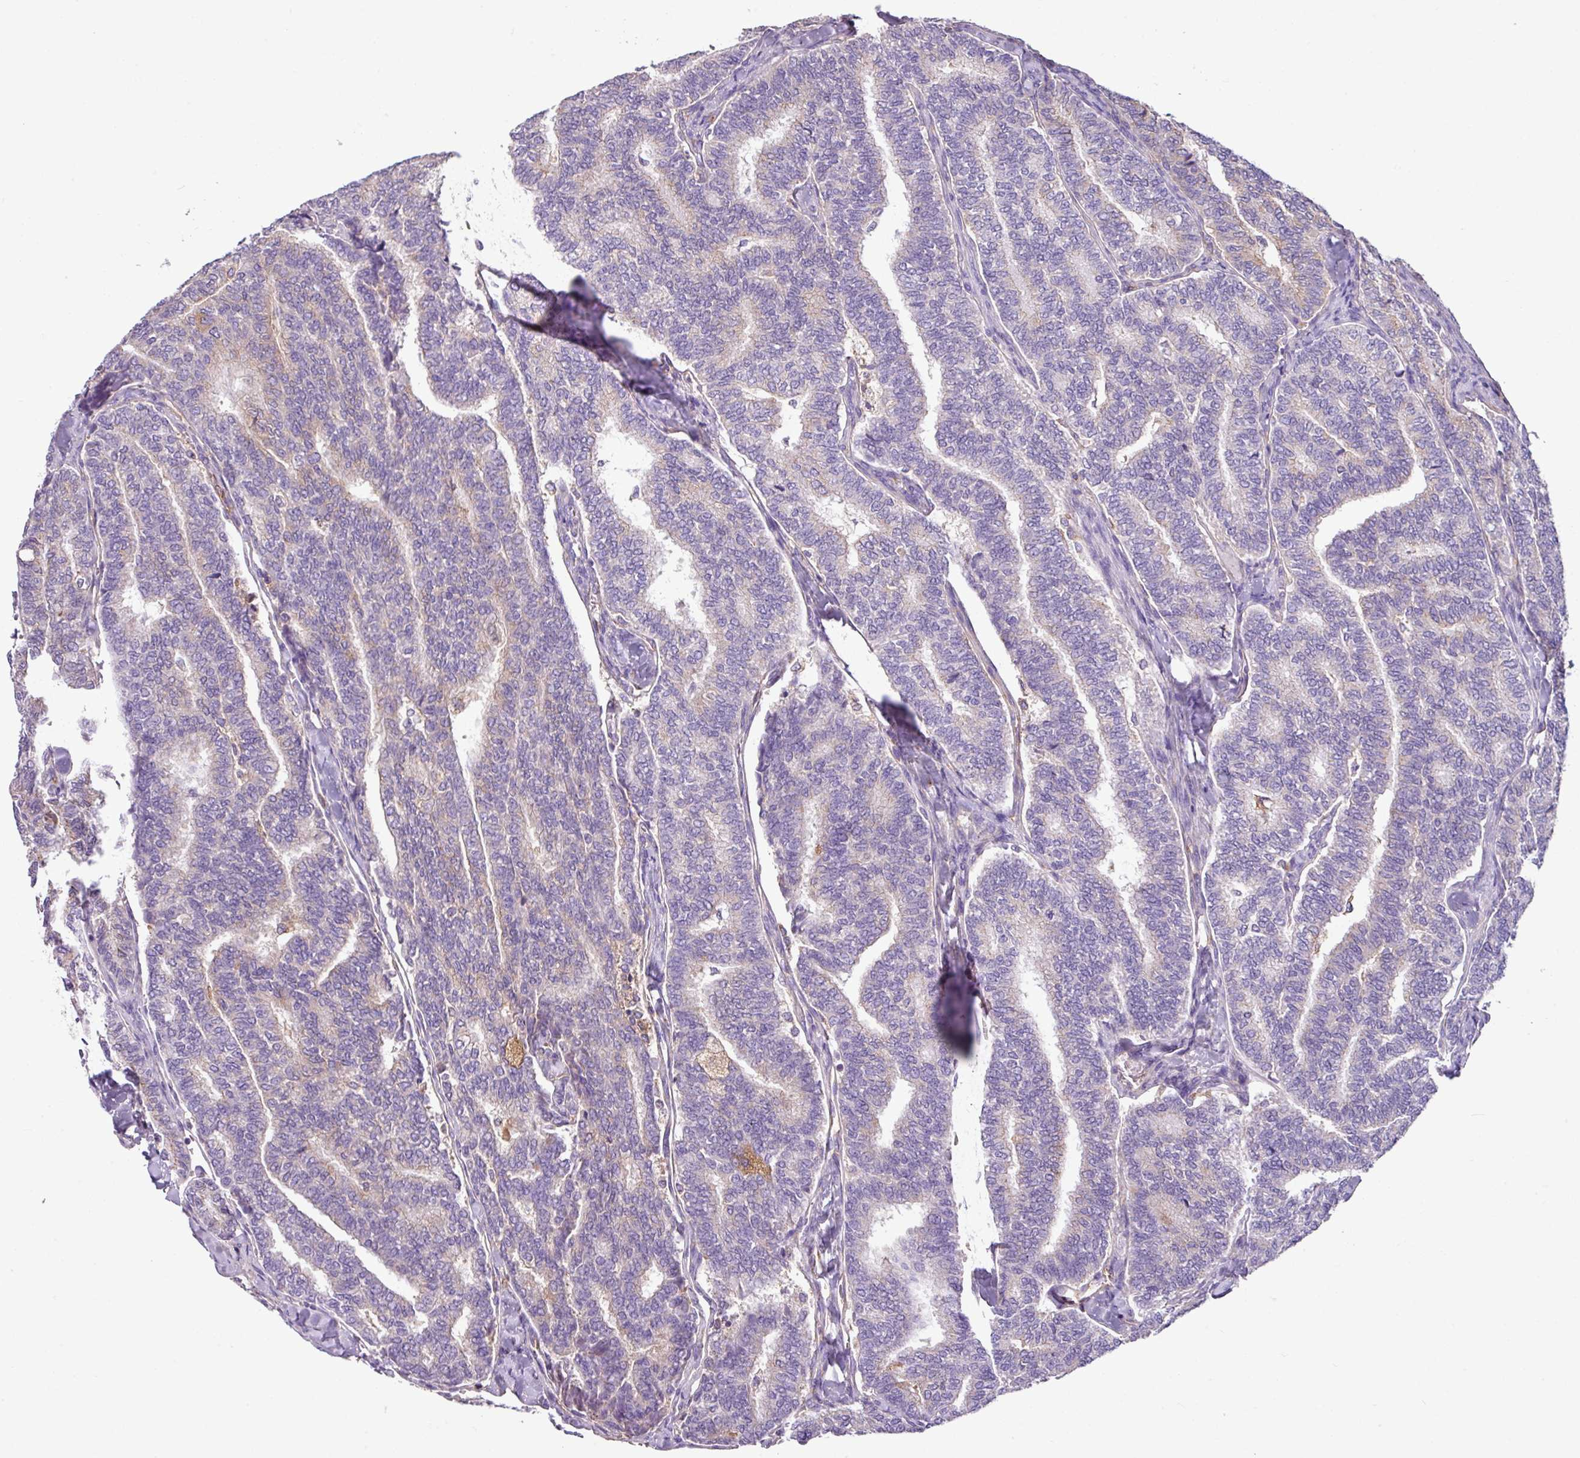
{"staining": {"intensity": "negative", "quantity": "none", "location": "none"}, "tissue": "thyroid cancer", "cell_type": "Tumor cells", "image_type": "cancer", "snomed": [{"axis": "morphology", "description": "Papillary adenocarcinoma, NOS"}, {"axis": "topography", "description": "Thyroid gland"}], "caption": "Immunohistochemistry (IHC) of human thyroid cancer shows no positivity in tumor cells. (DAB IHC with hematoxylin counter stain).", "gene": "XNDC1N", "patient": {"sex": "female", "age": 35}}